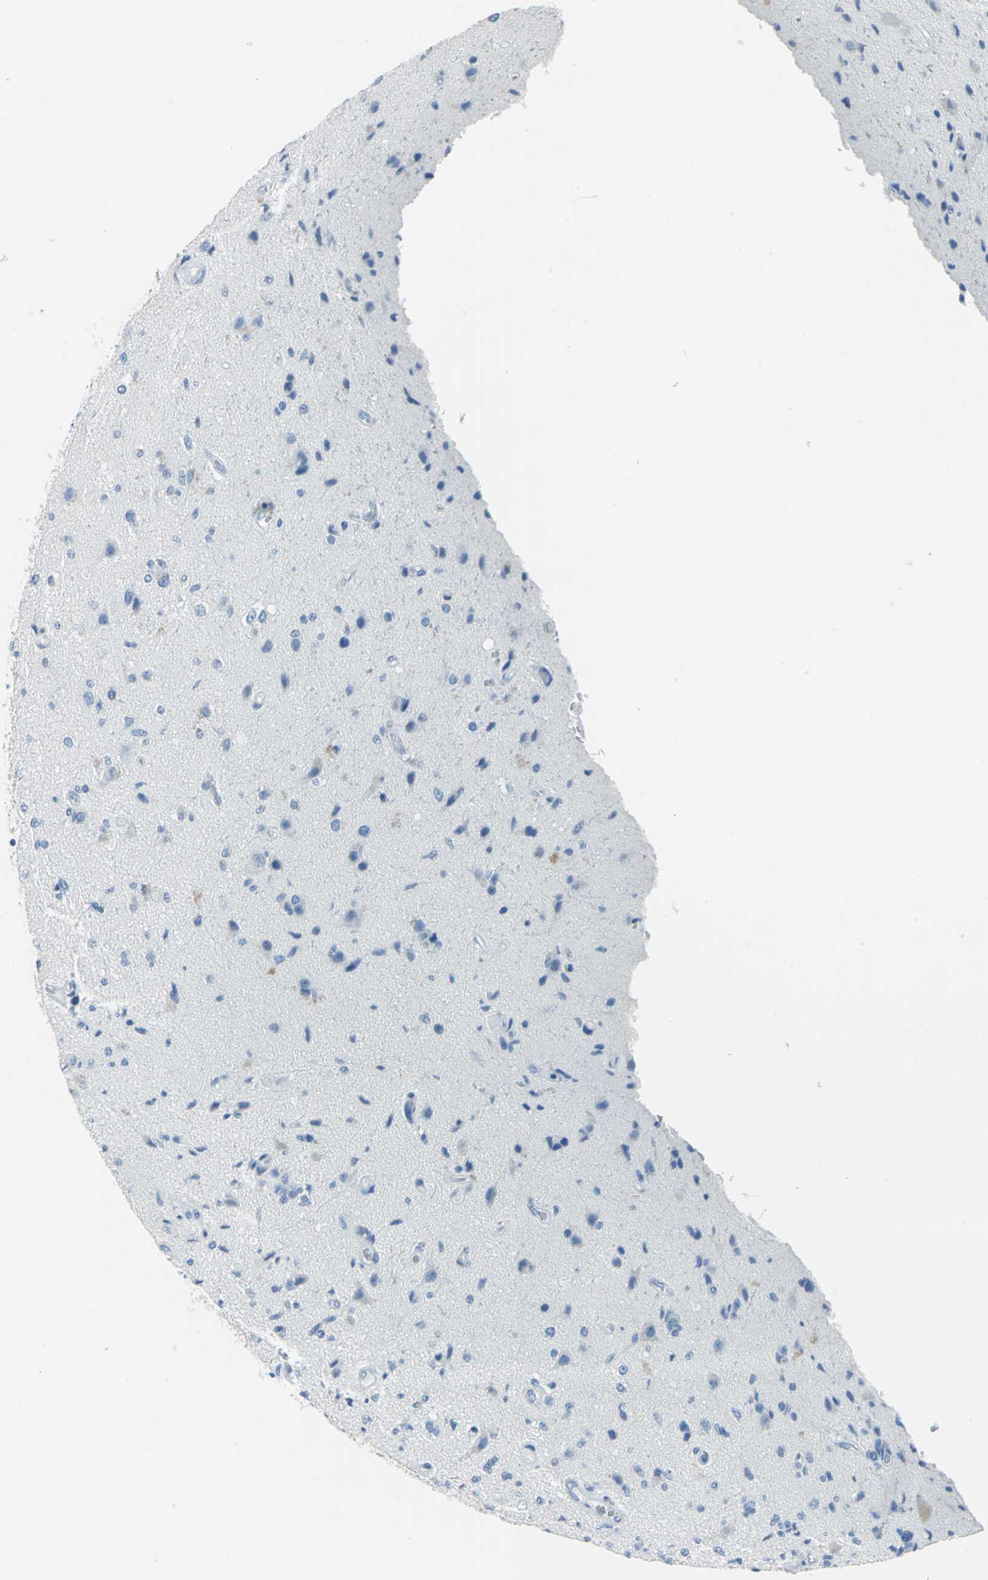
{"staining": {"intensity": "negative", "quantity": "none", "location": "none"}, "tissue": "glioma", "cell_type": "Tumor cells", "image_type": "cancer", "snomed": [{"axis": "morphology", "description": "Normal tissue, NOS"}, {"axis": "morphology", "description": "Glioma, malignant, High grade"}, {"axis": "topography", "description": "Cerebral cortex"}], "caption": "Immunohistochemistry (IHC) micrograph of human malignant glioma (high-grade) stained for a protein (brown), which reveals no positivity in tumor cells.", "gene": "PKLR", "patient": {"sex": "male", "age": 77}}